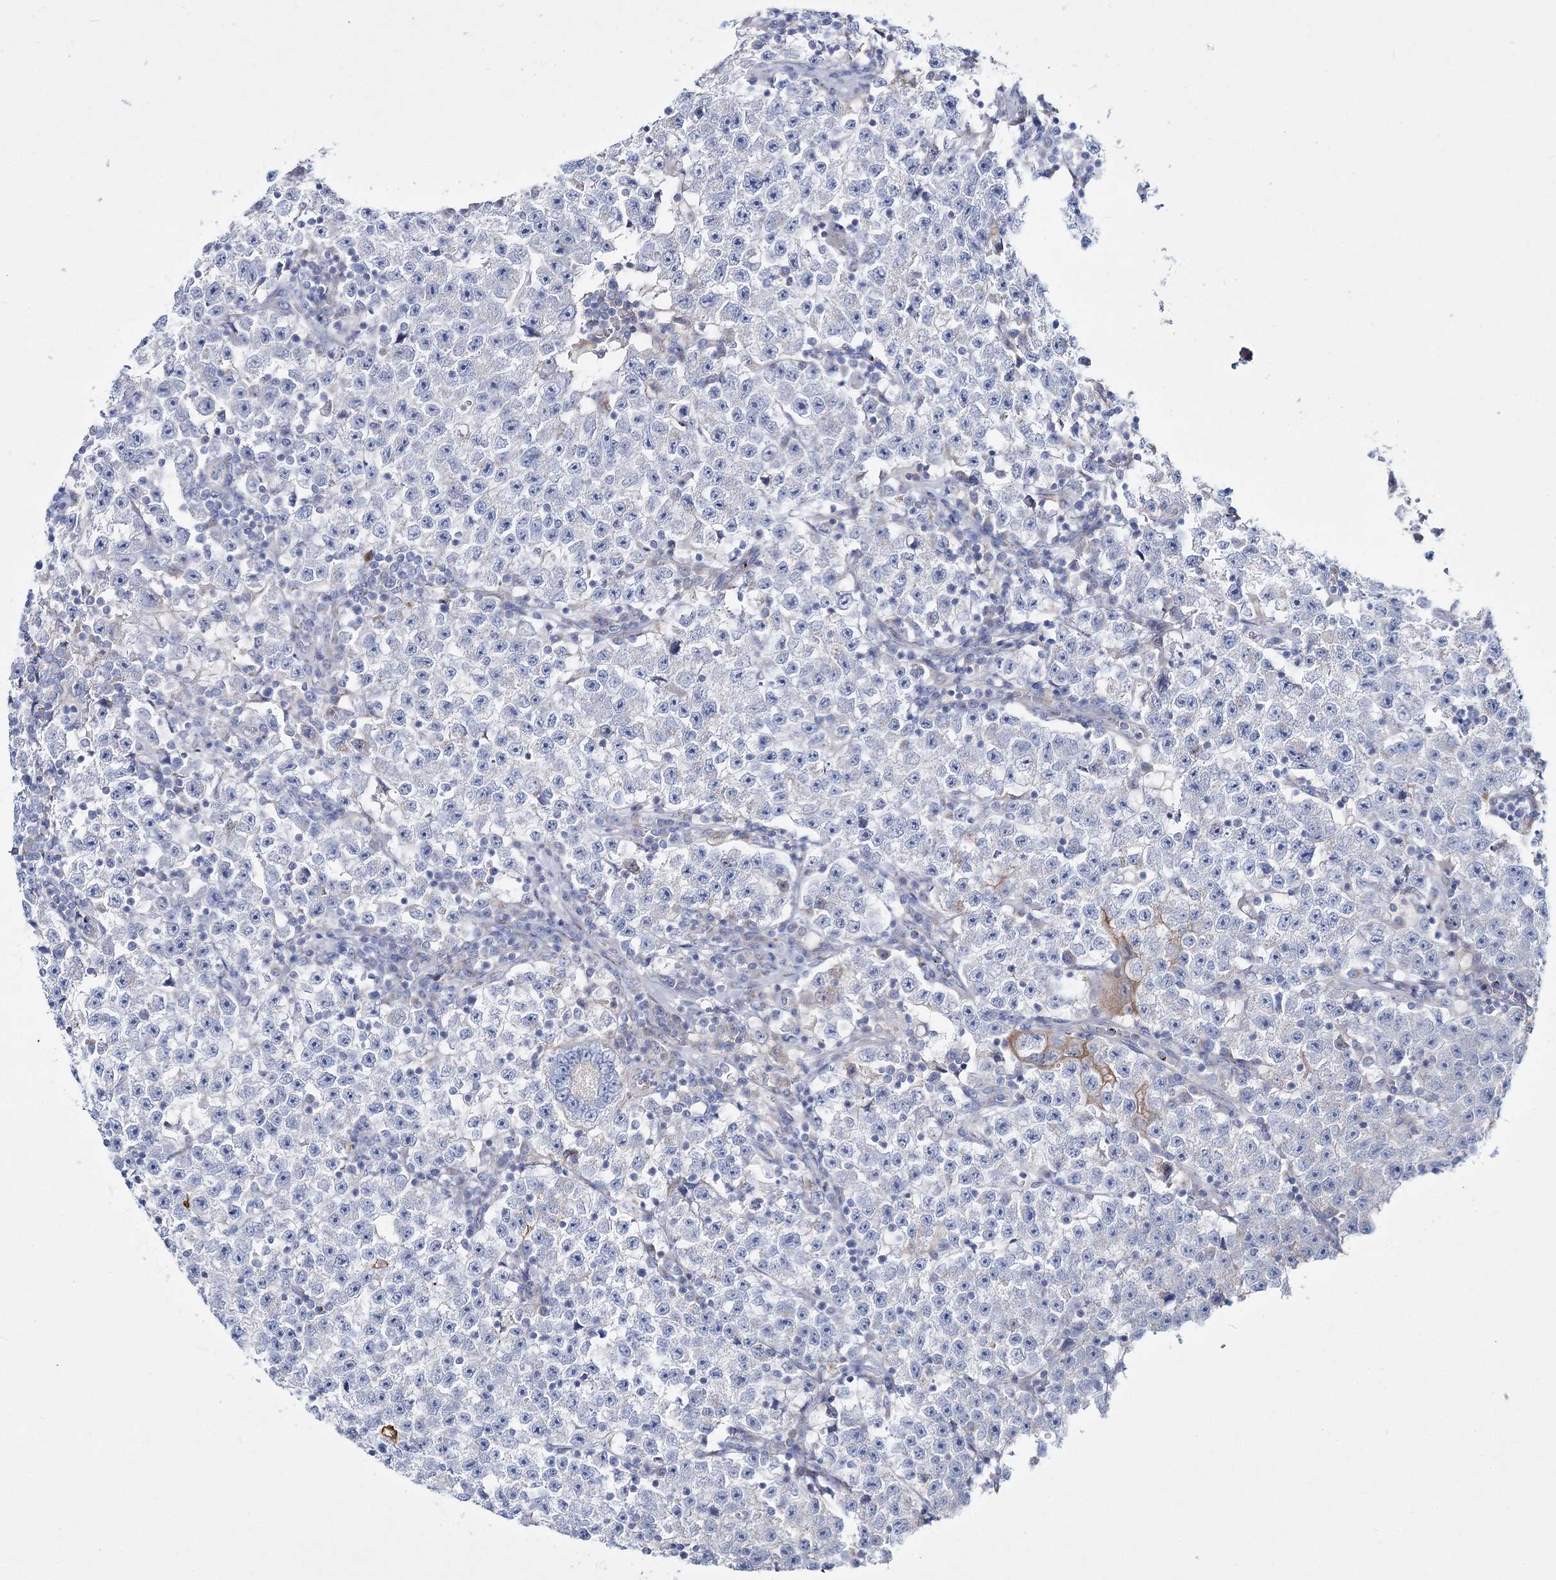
{"staining": {"intensity": "moderate", "quantity": "<25%", "location": "cytoplasmic/membranous"}, "tissue": "testis cancer", "cell_type": "Tumor cells", "image_type": "cancer", "snomed": [{"axis": "morphology", "description": "Seminoma, NOS"}, {"axis": "topography", "description": "Testis"}], "caption": "There is low levels of moderate cytoplasmic/membranous positivity in tumor cells of testis cancer, as demonstrated by immunohistochemical staining (brown color).", "gene": "ADGRL1", "patient": {"sex": "male", "age": 22}}